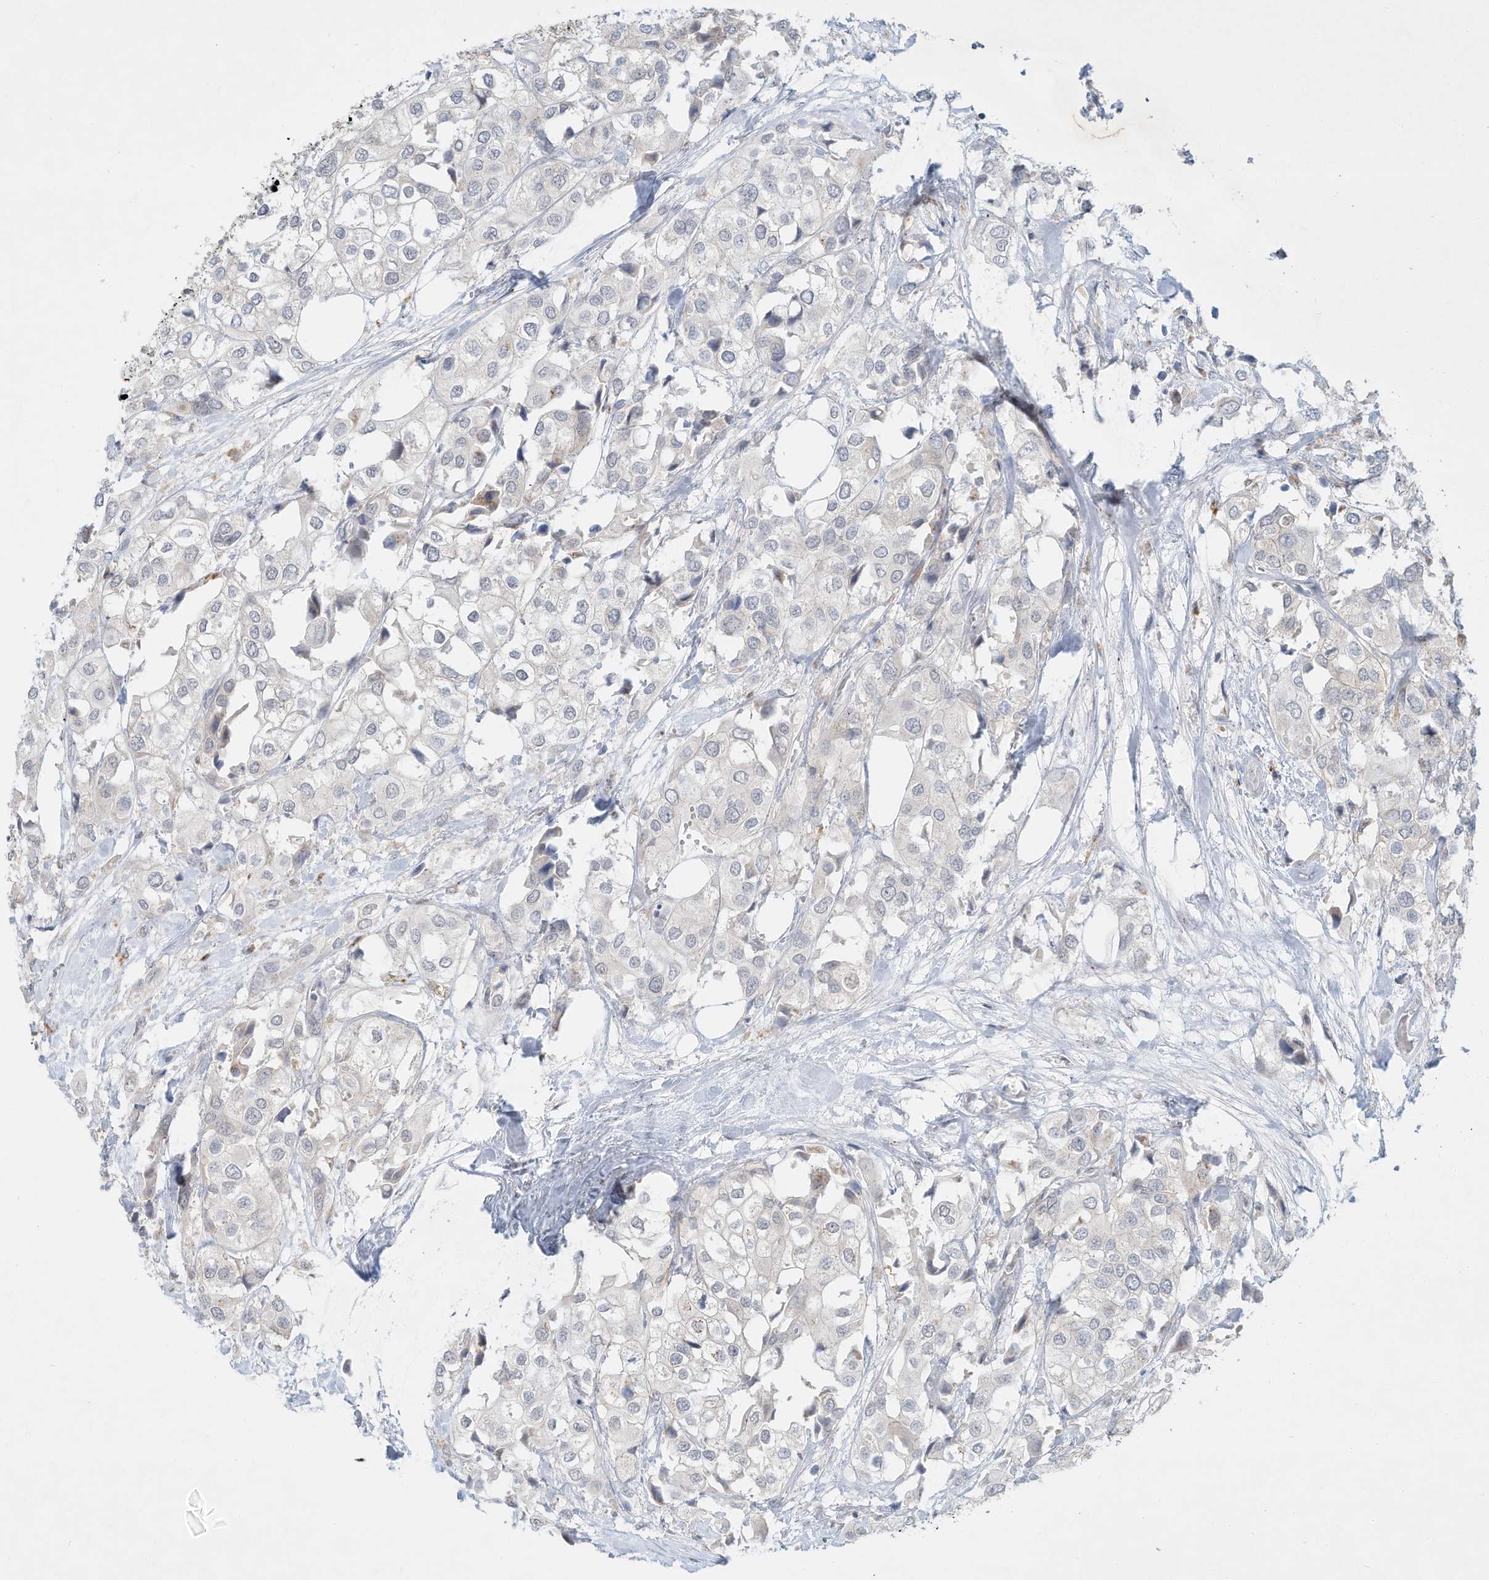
{"staining": {"intensity": "negative", "quantity": "none", "location": "none"}, "tissue": "urothelial cancer", "cell_type": "Tumor cells", "image_type": "cancer", "snomed": [{"axis": "morphology", "description": "Urothelial carcinoma, High grade"}, {"axis": "topography", "description": "Urinary bladder"}], "caption": "The histopathology image displays no significant positivity in tumor cells of urothelial carcinoma (high-grade).", "gene": "PAK6", "patient": {"sex": "male", "age": 64}}